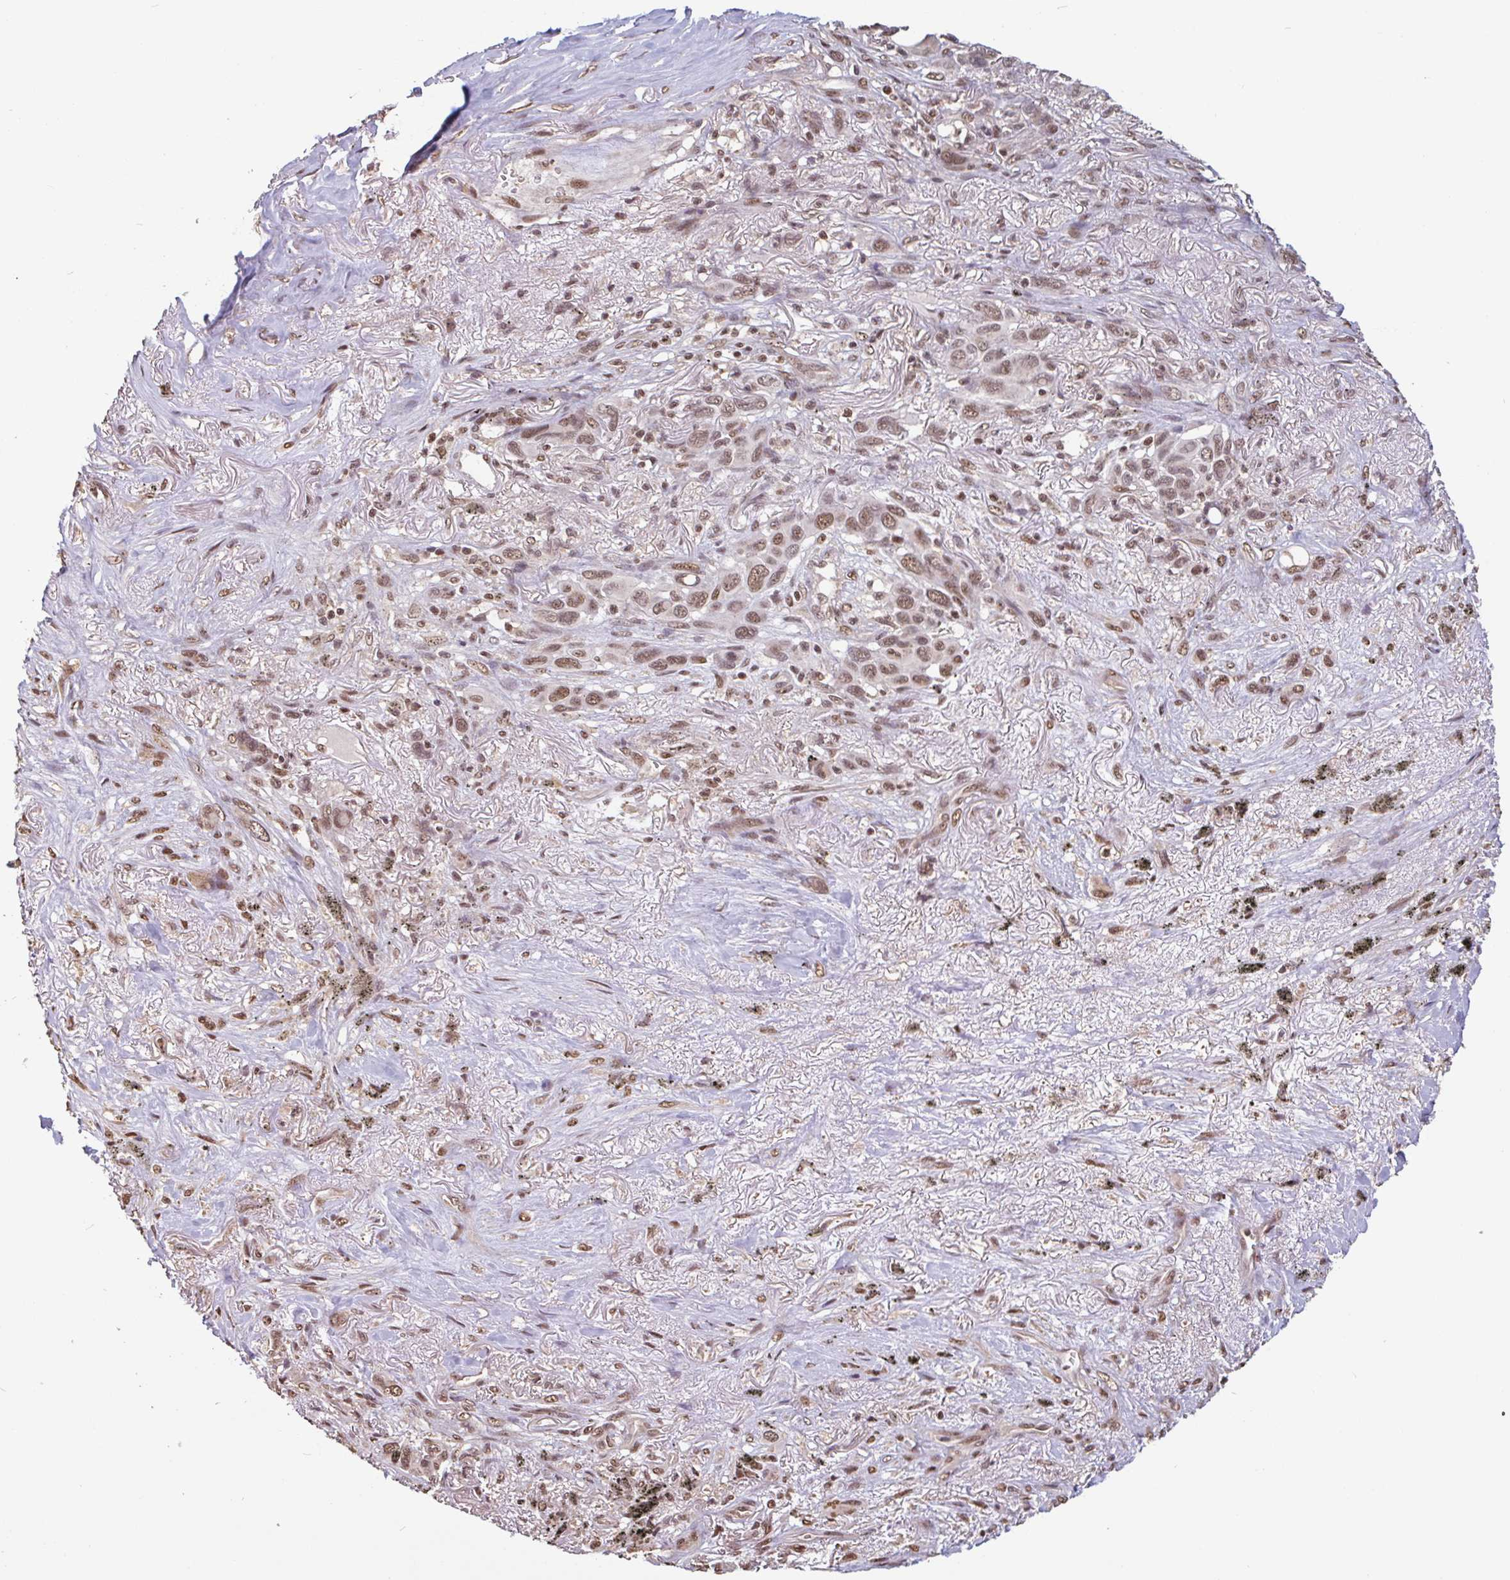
{"staining": {"intensity": "moderate", "quantity": ">75%", "location": "nuclear"}, "tissue": "melanoma", "cell_type": "Tumor cells", "image_type": "cancer", "snomed": [{"axis": "morphology", "description": "Malignant melanoma, Metastatic site"}, {"axis": "topography", "description": "Lung"}], "caption": "Immunohistochemistry (IHC) image of neoplastic tissue: melanoma stained using immunohistochemistry shows medium levels of moderate protein expression localized specifically in the nuclear of tumor cells, appearing as a nuclear brown color.", "gene": "DR1", "patient": {"sex": "male", "age": 48}}